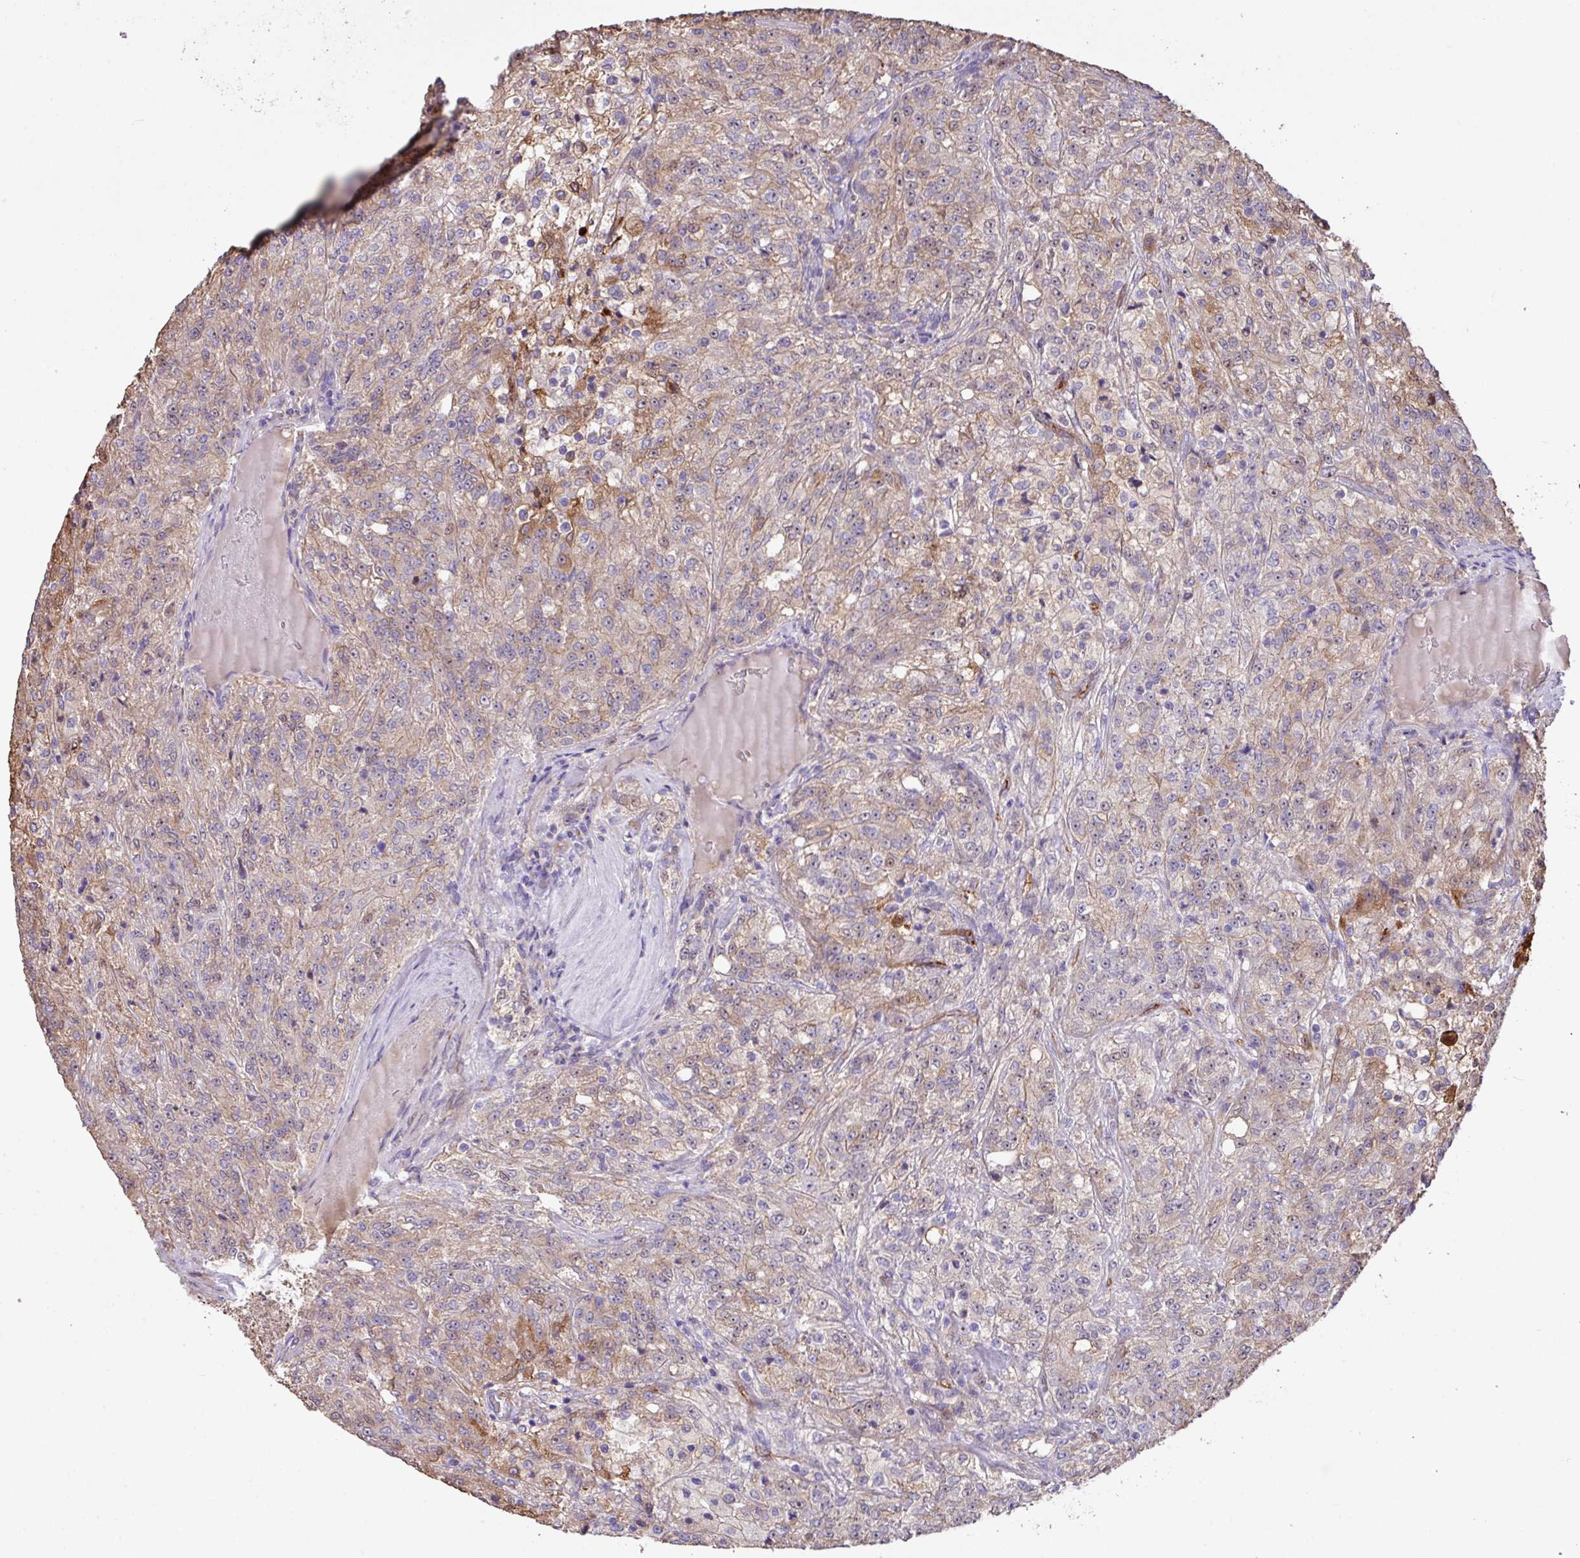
{"staining": {"intensity": "weak", "quantity": "25%-75%", "location": "cytoplasmic/membranous"}, "tissue": "renal cancer", "cell_type": "Tumor cells", "image_type": "cancer", "snomed": [{"axis": "morphology", "description": "Adenocarcinoma, NOS"}, {"axis": "topography", "description": "Kidney"}], "caption": "Immunohistochemistry (IHC) of renal cancer (adenocarcinoma) shows low levels of weak cytoplasmic/membranous expression in approximately 25%-75% of tumor cells.", "gene": "LRRC53", "patient": {"sex": "female", "age": 63}}